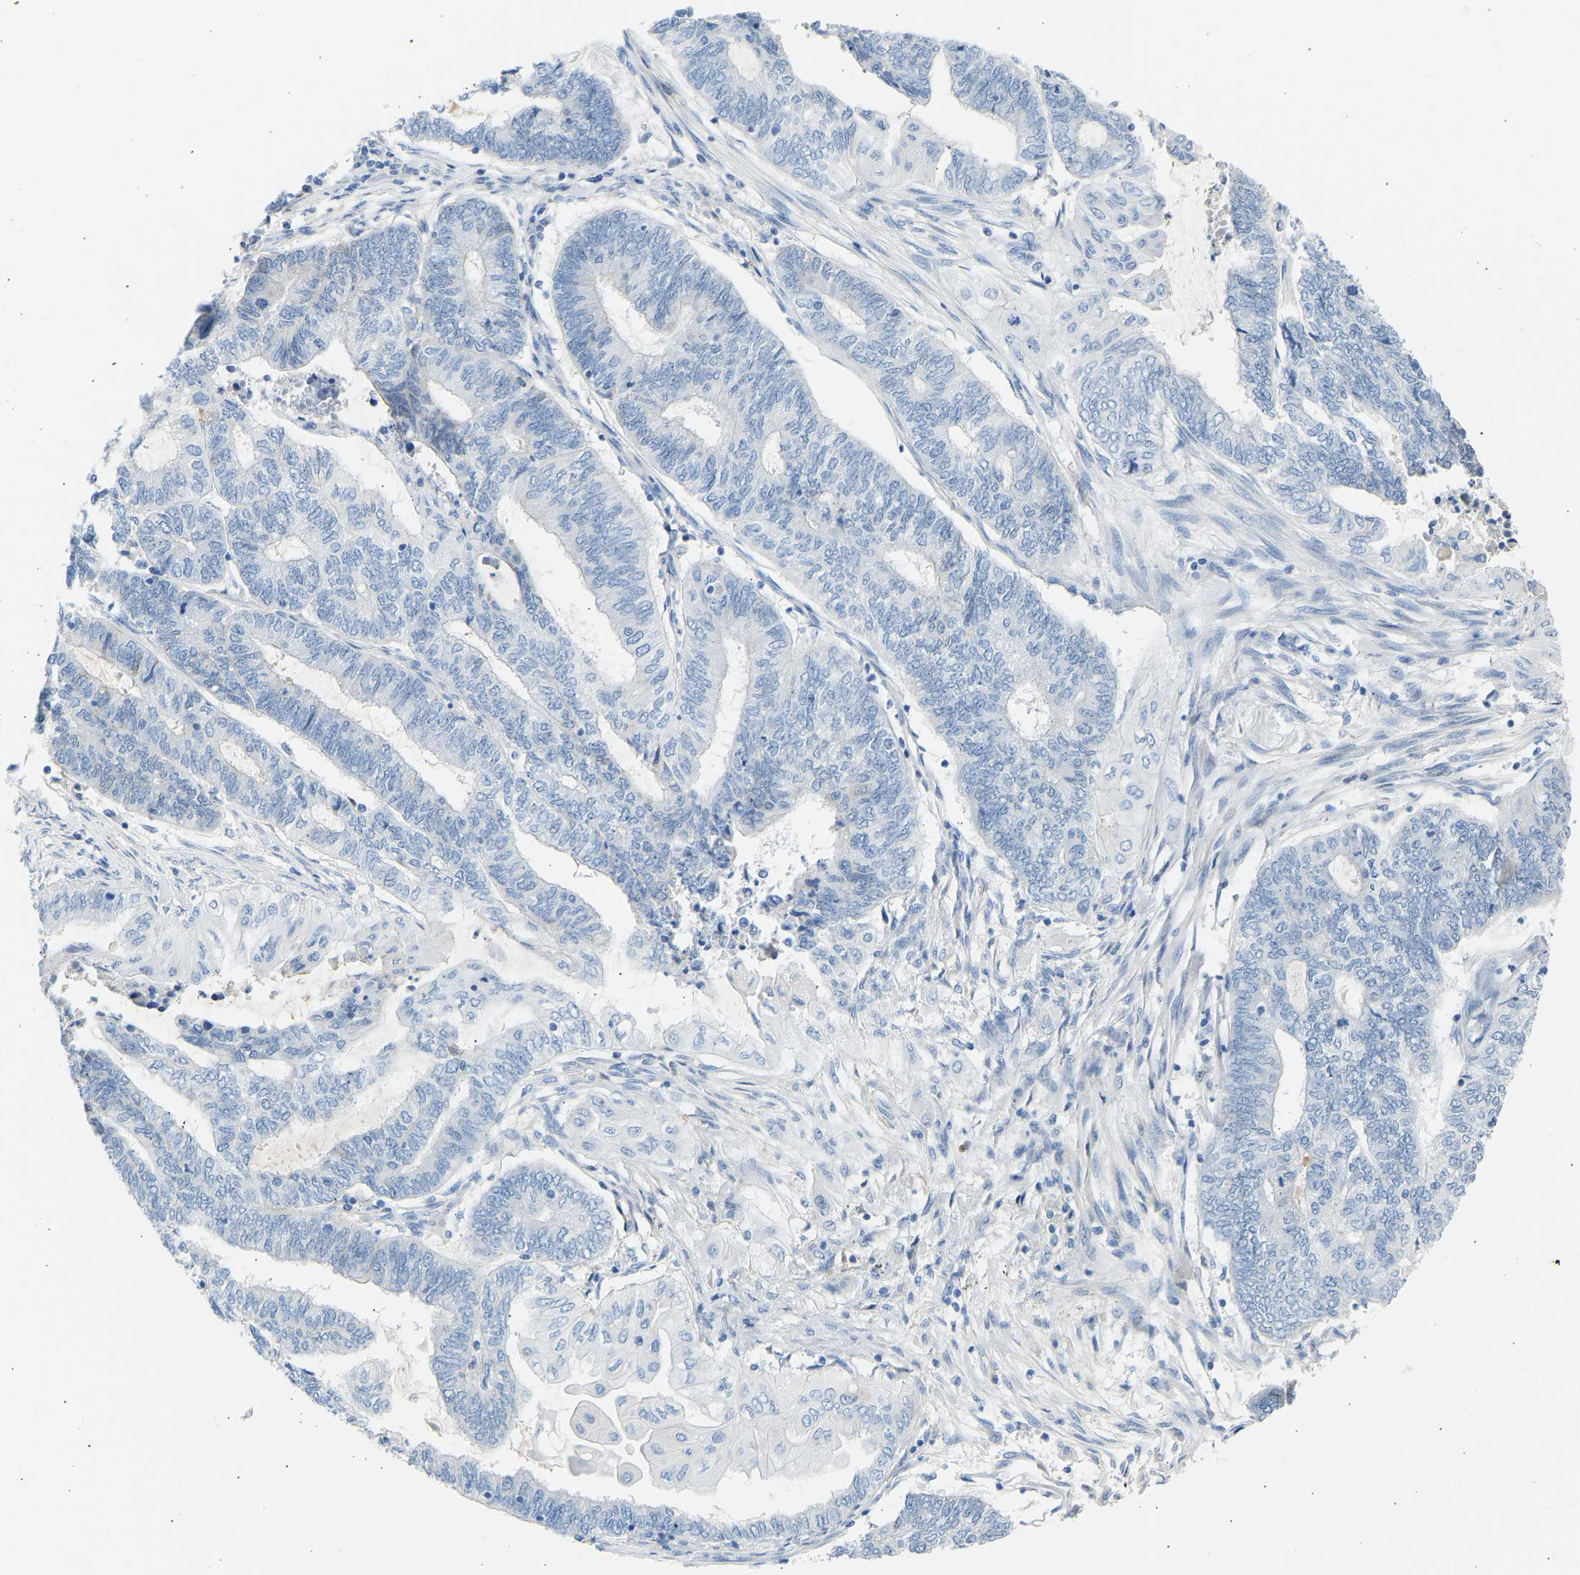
{"staining": {"intensity": "negative", "quantity": "none", "location": "none"}, "tissue": "endometrial cancer", "cell_type": "Tumor cells", "image_type": "cancer", "snomed": [{"axis": "morphology", "description": "Adenocarcinoma, NOS"}, {"axis": "topography", "description": "Uterus"}, {"axis": "topography", "description": "Endometrium"}], "caption": "This is a photomicrograph of immunohistochemistry (IHC) staining of endometrial cancer (adenocarcinoma), which shows no expression in tumor cells.", "gene": "GNAS", "patient": {"sex": "female", "age": 70}}